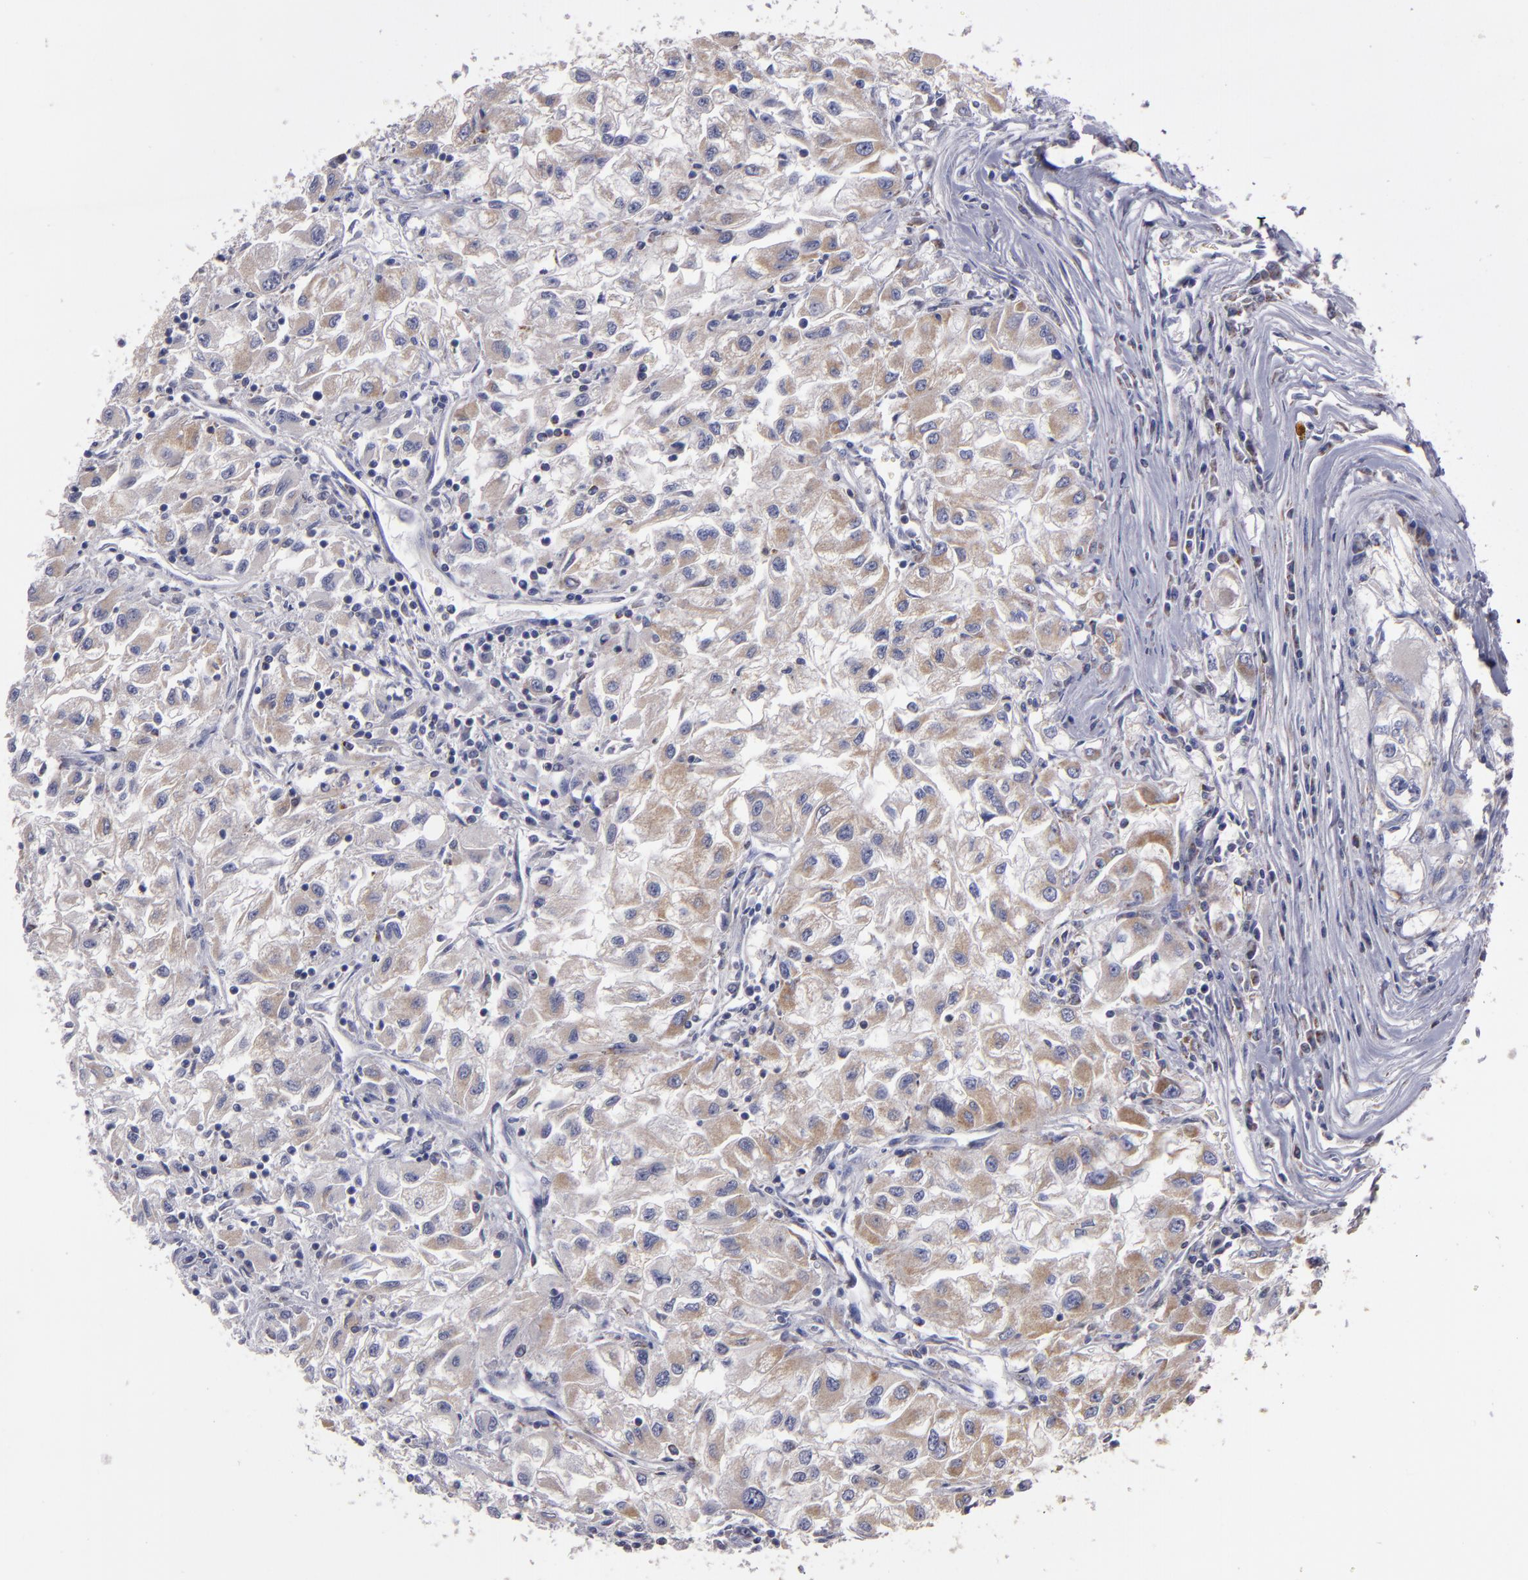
{"staining": {"intensity": "weak", "quantity": ">75%", "location": "cytoplasmic/membranous"}, "tissue": "renal cancer", "cell_type": "Tumor cells", "image_type": "cancer", "snomed": [{"axis": "morphology", "description": "Adenocarcinoma, NOS"}, {"axis": "topography", "description": "Kidney"}], "caption": "Renal cancer (adenocarcinoma) stained with DAB (3,3'-diaminobenzidine) immunohistochemistry (IHC) reveals low levels of weak cytoplasmic/membranous staining in about >75% of tumor cells.", "gene": "CLTA", "patient": {"sex": "male", "age": 59}}